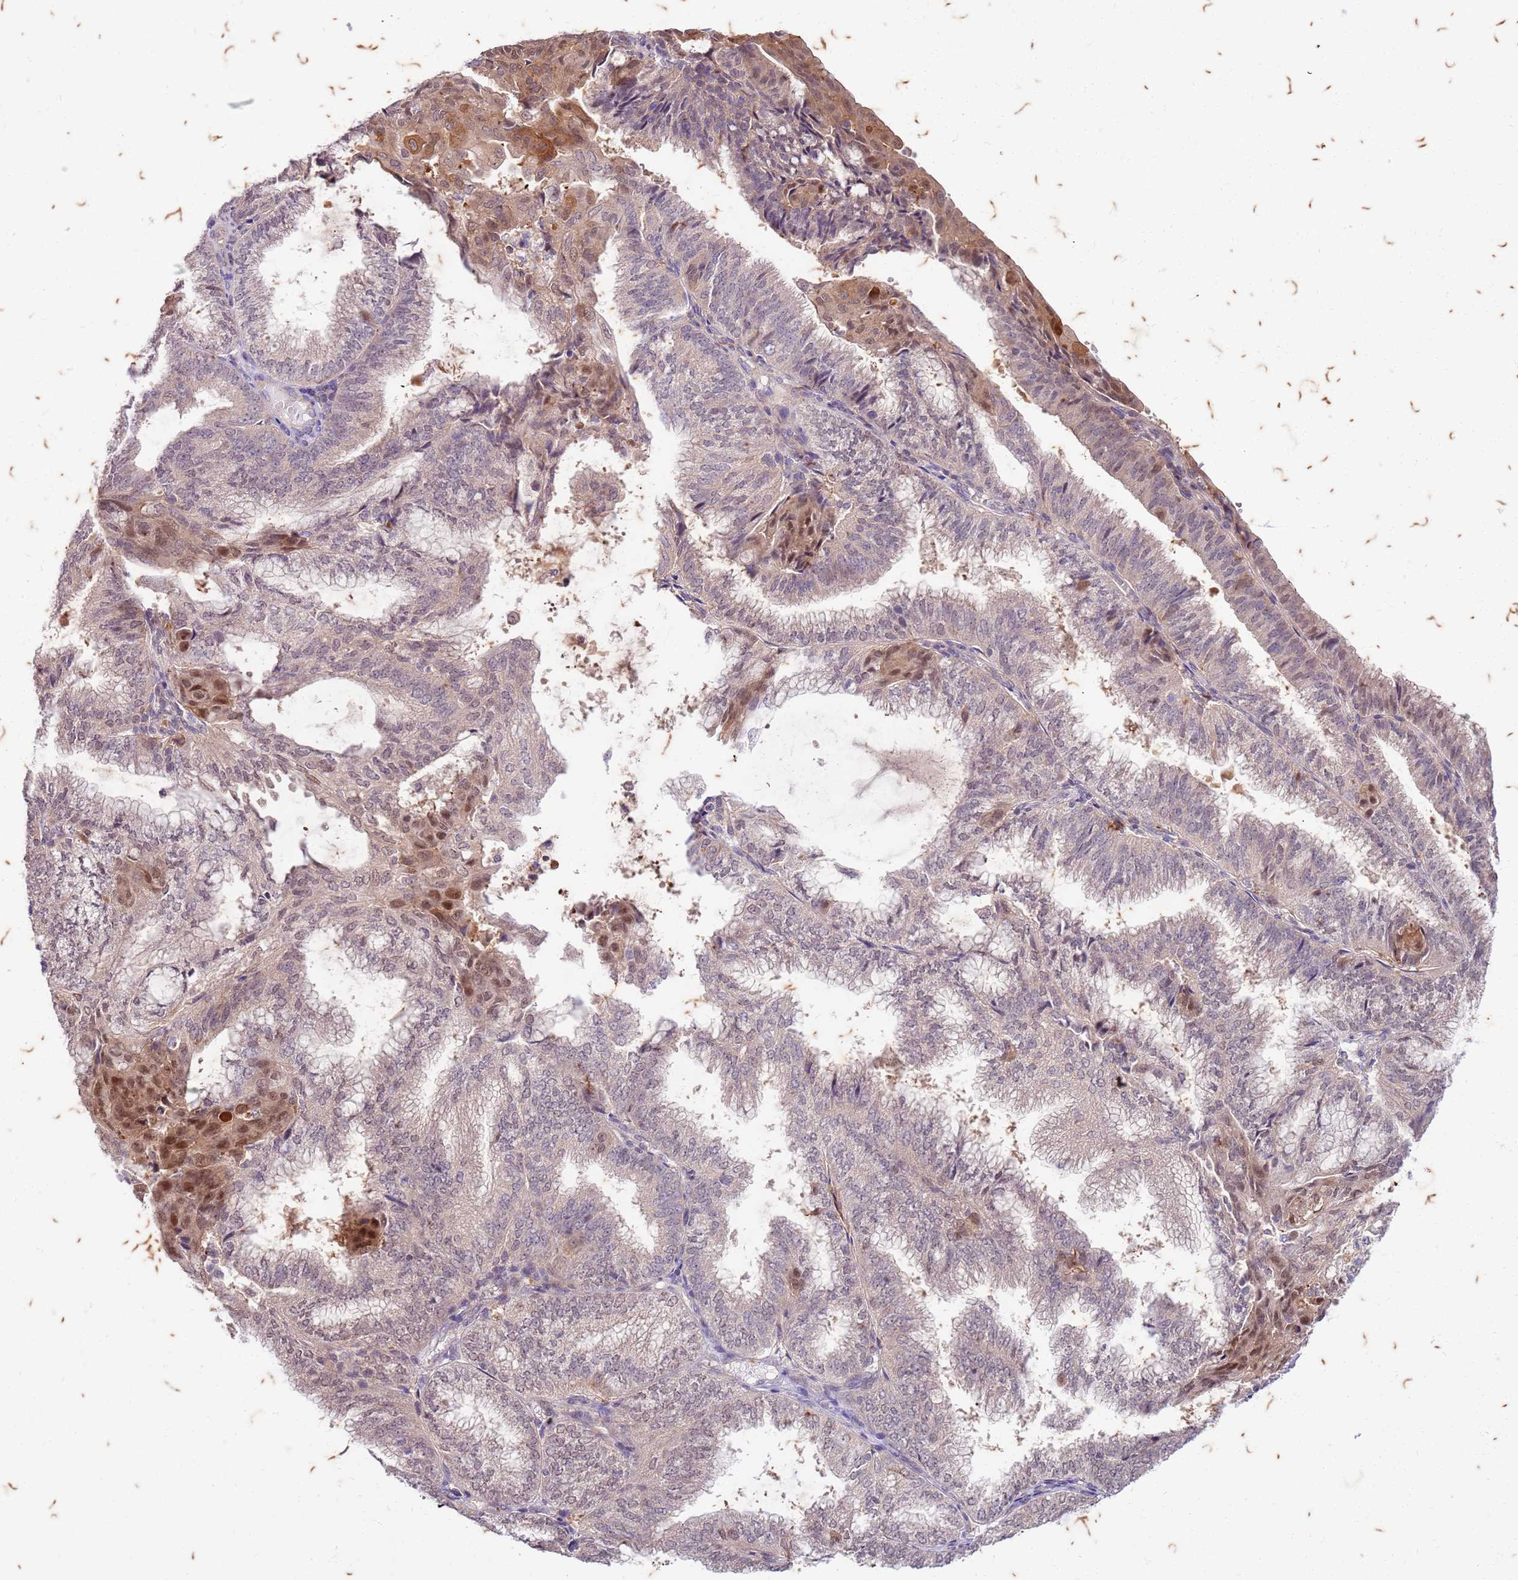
{"staining": {"intensity": "moderate", "quantity": "<25%", "location": "cytoplasmic/membranous,nuclear"}, "tissue": "endometrial cancer", "cell_type": "Tumor cells", "image_type": "cancer", "snomed": [{"axis": "morphology", "description": "Adenocarcinoma, NOS"}, {"axis": "topography", "description": "Endometrium"}], "caption": "Protein staining reveals moderate cytoplasmic/membranous and nuclear expression in about <25% of tumor cells in endometrial adenocarcinoma.", "gene": "RAPGEF3", "patient": {"sex": "female", "age": 49}}